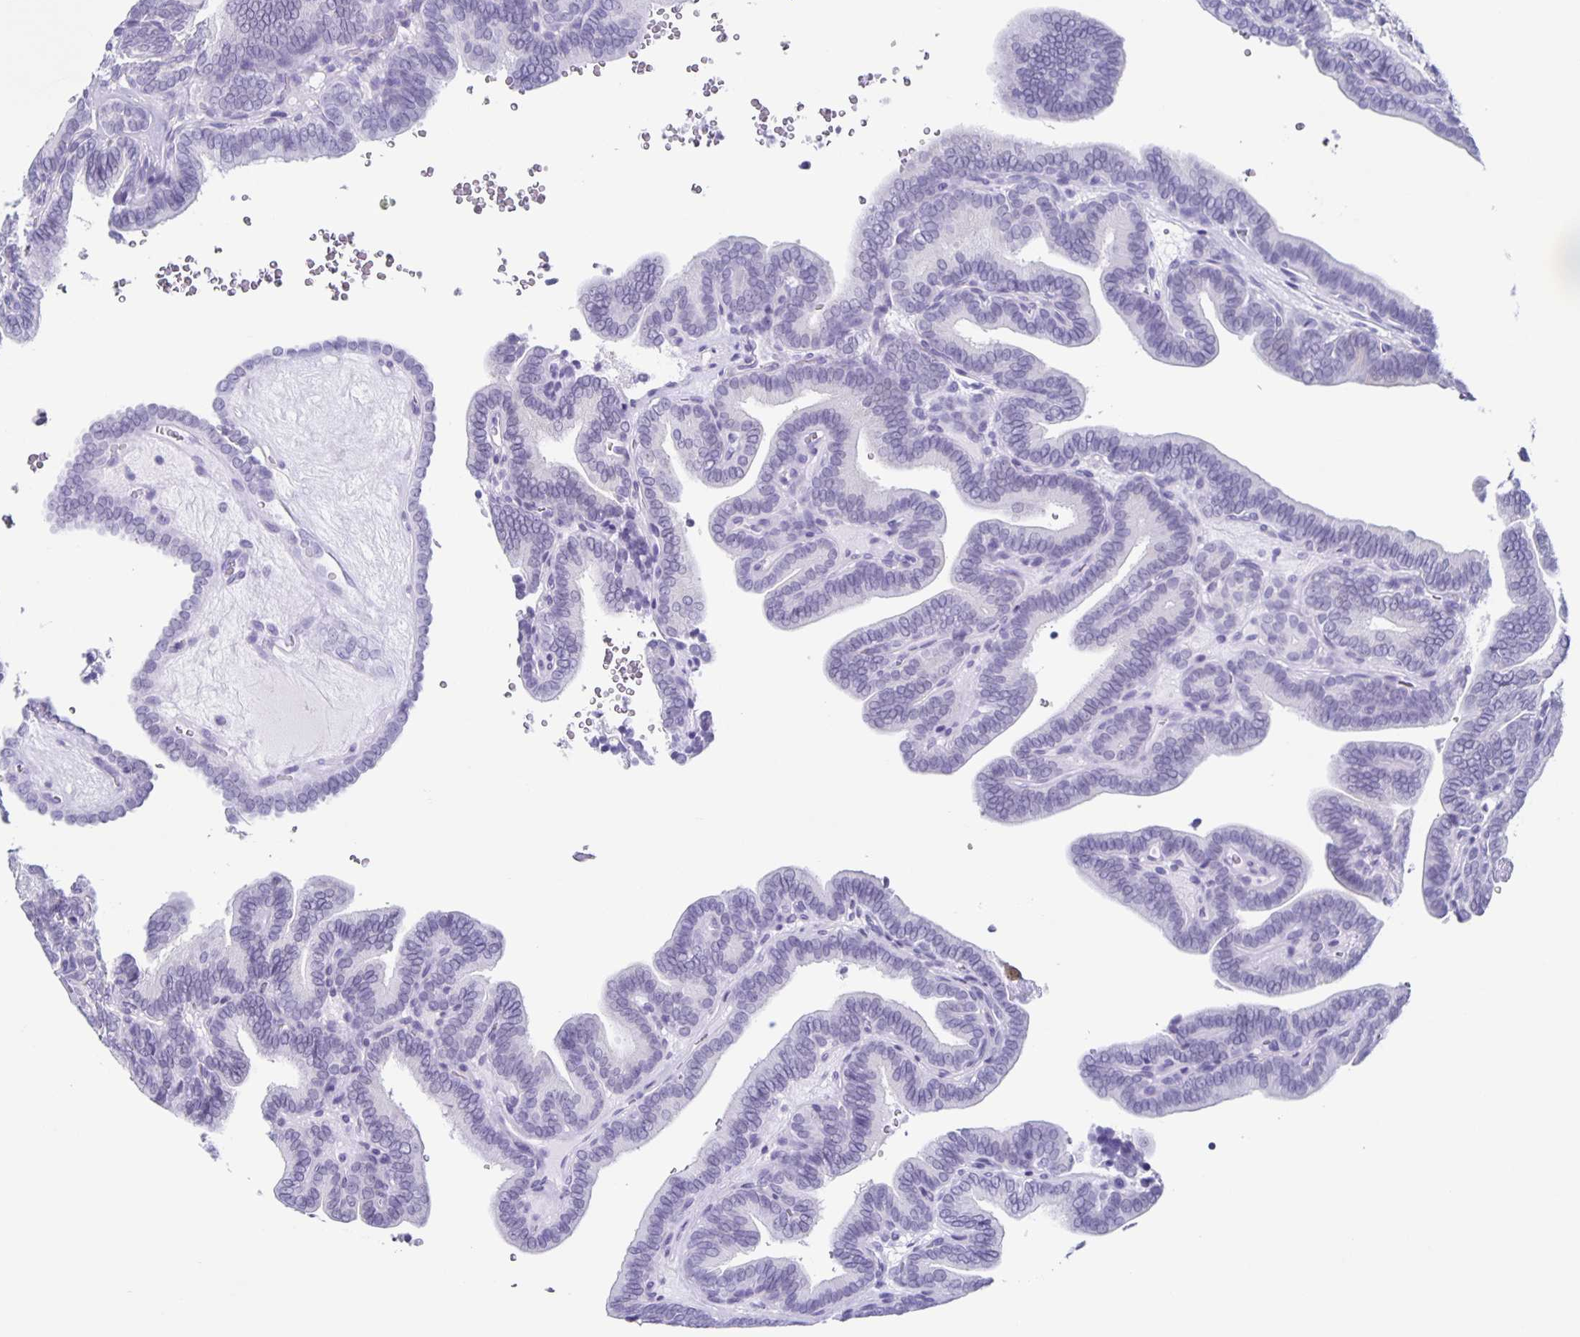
{"staining": {"intensity": "negative", "quantity": "none", "location": "none"}, "tissue": "thyroid cancer", "cell_type": "Tumor cells", "image_type": "cancer", "snomed": [{"axis": "morphology", "description": "Papillary adenocarcinoma, NOS"}, {"axis": "topography", "description": "Thyroid gland"}], "caption": "Tumor cells show no significant staining in thyroid cancer (papillary adenocarcinoma). (DAB (3,3'-diaminobenzidine) IHC visualized using brightfield microscopy, high magnification).", "gene": "TPPP", "patient": {"sex": "female", "age": 21}}